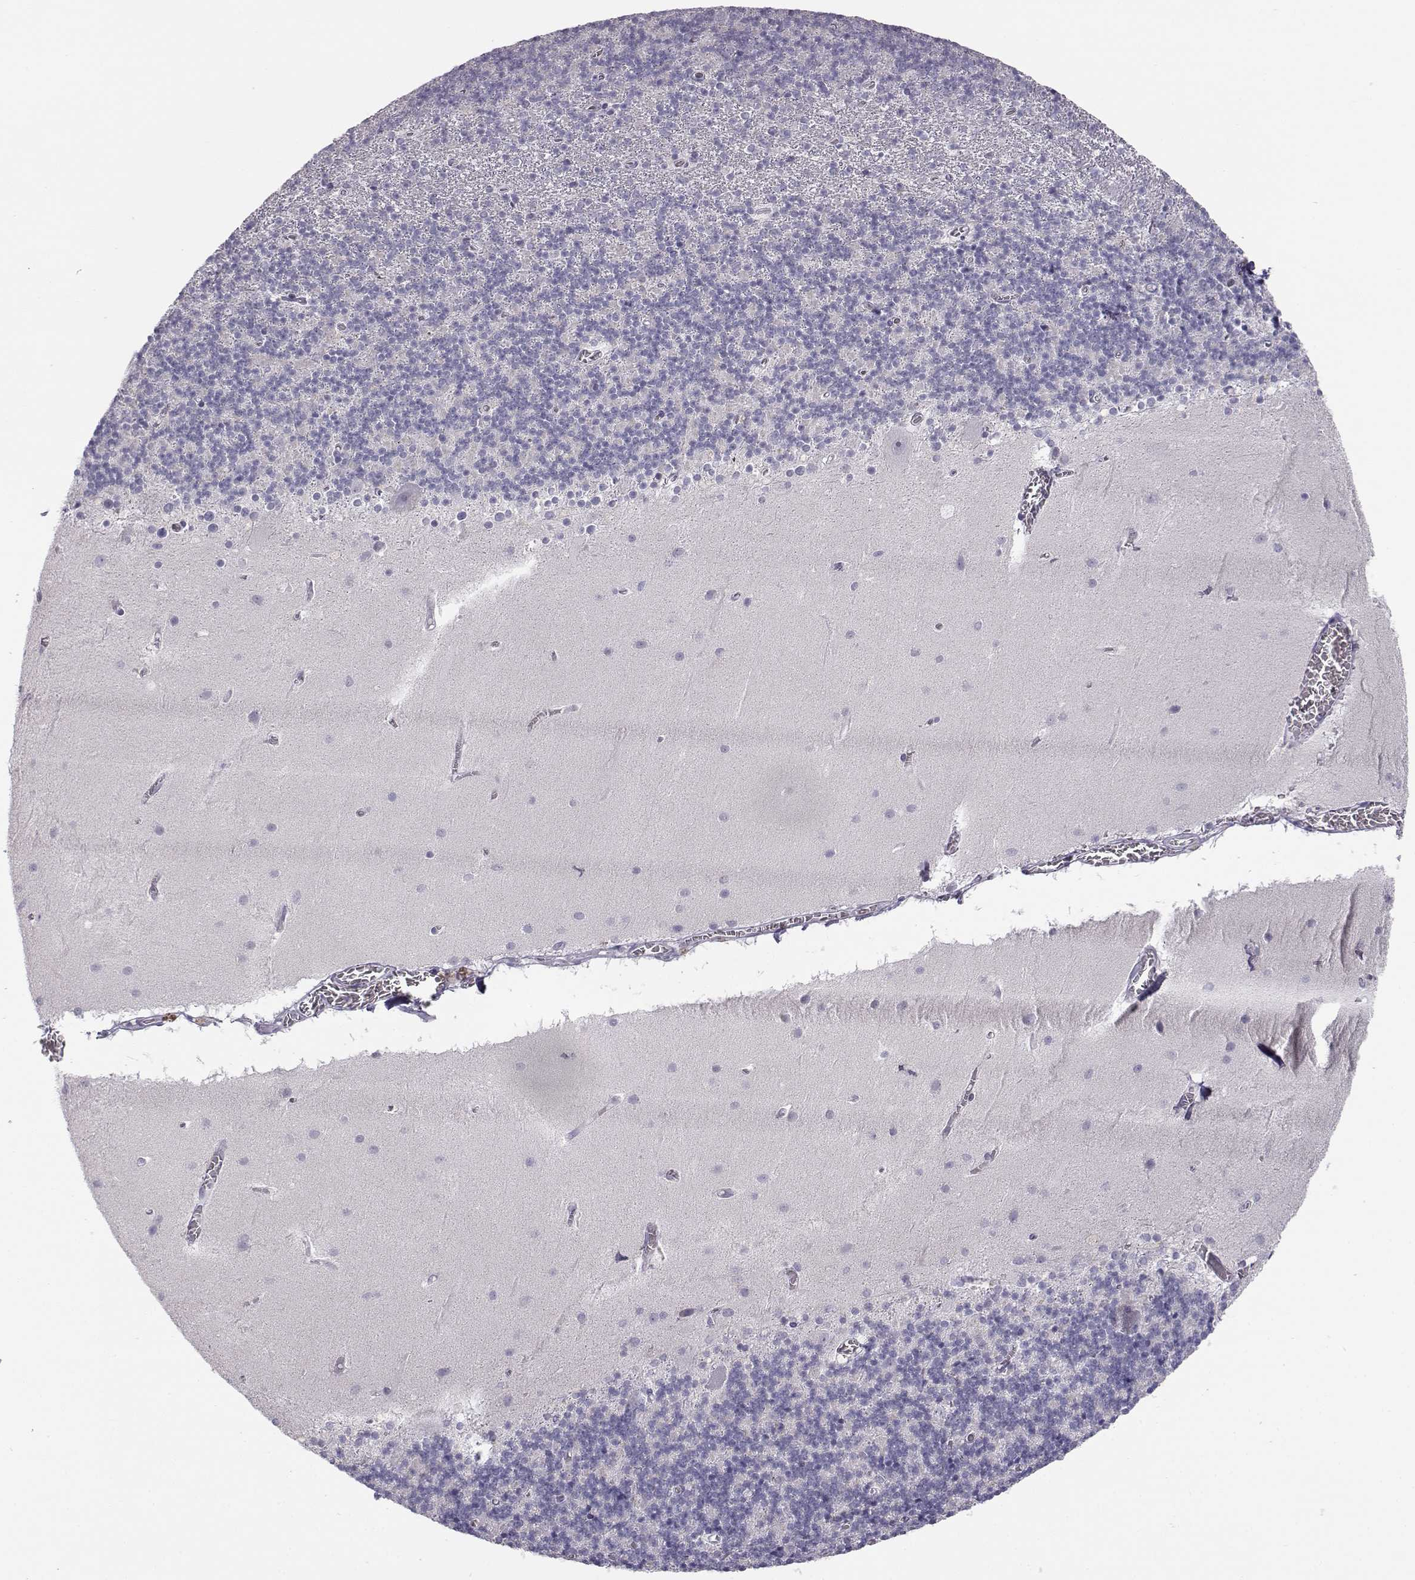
{"staining": {"intensity": "negative", "quantity": "none", "location": "none"}, "tissue": "cerebellum", "cell_type": "Cells in granular layer", "image_type": "normal", "snomed": [{"axis": "morphology", "description": "Normal tissue, NOS"}, {"axis": "topography", "description": "Cerebellum"}], "caption": "High magnification brightfield microscopy of benign cerebellum stained with DAB (3,3'-diaminobenzidine) (brown) and counterstained with hematoxylin (blue): cells in granular layer show no significant expression.", "gene": "MYCBPAP", "patient": {"sex": "male", "age": 70}}